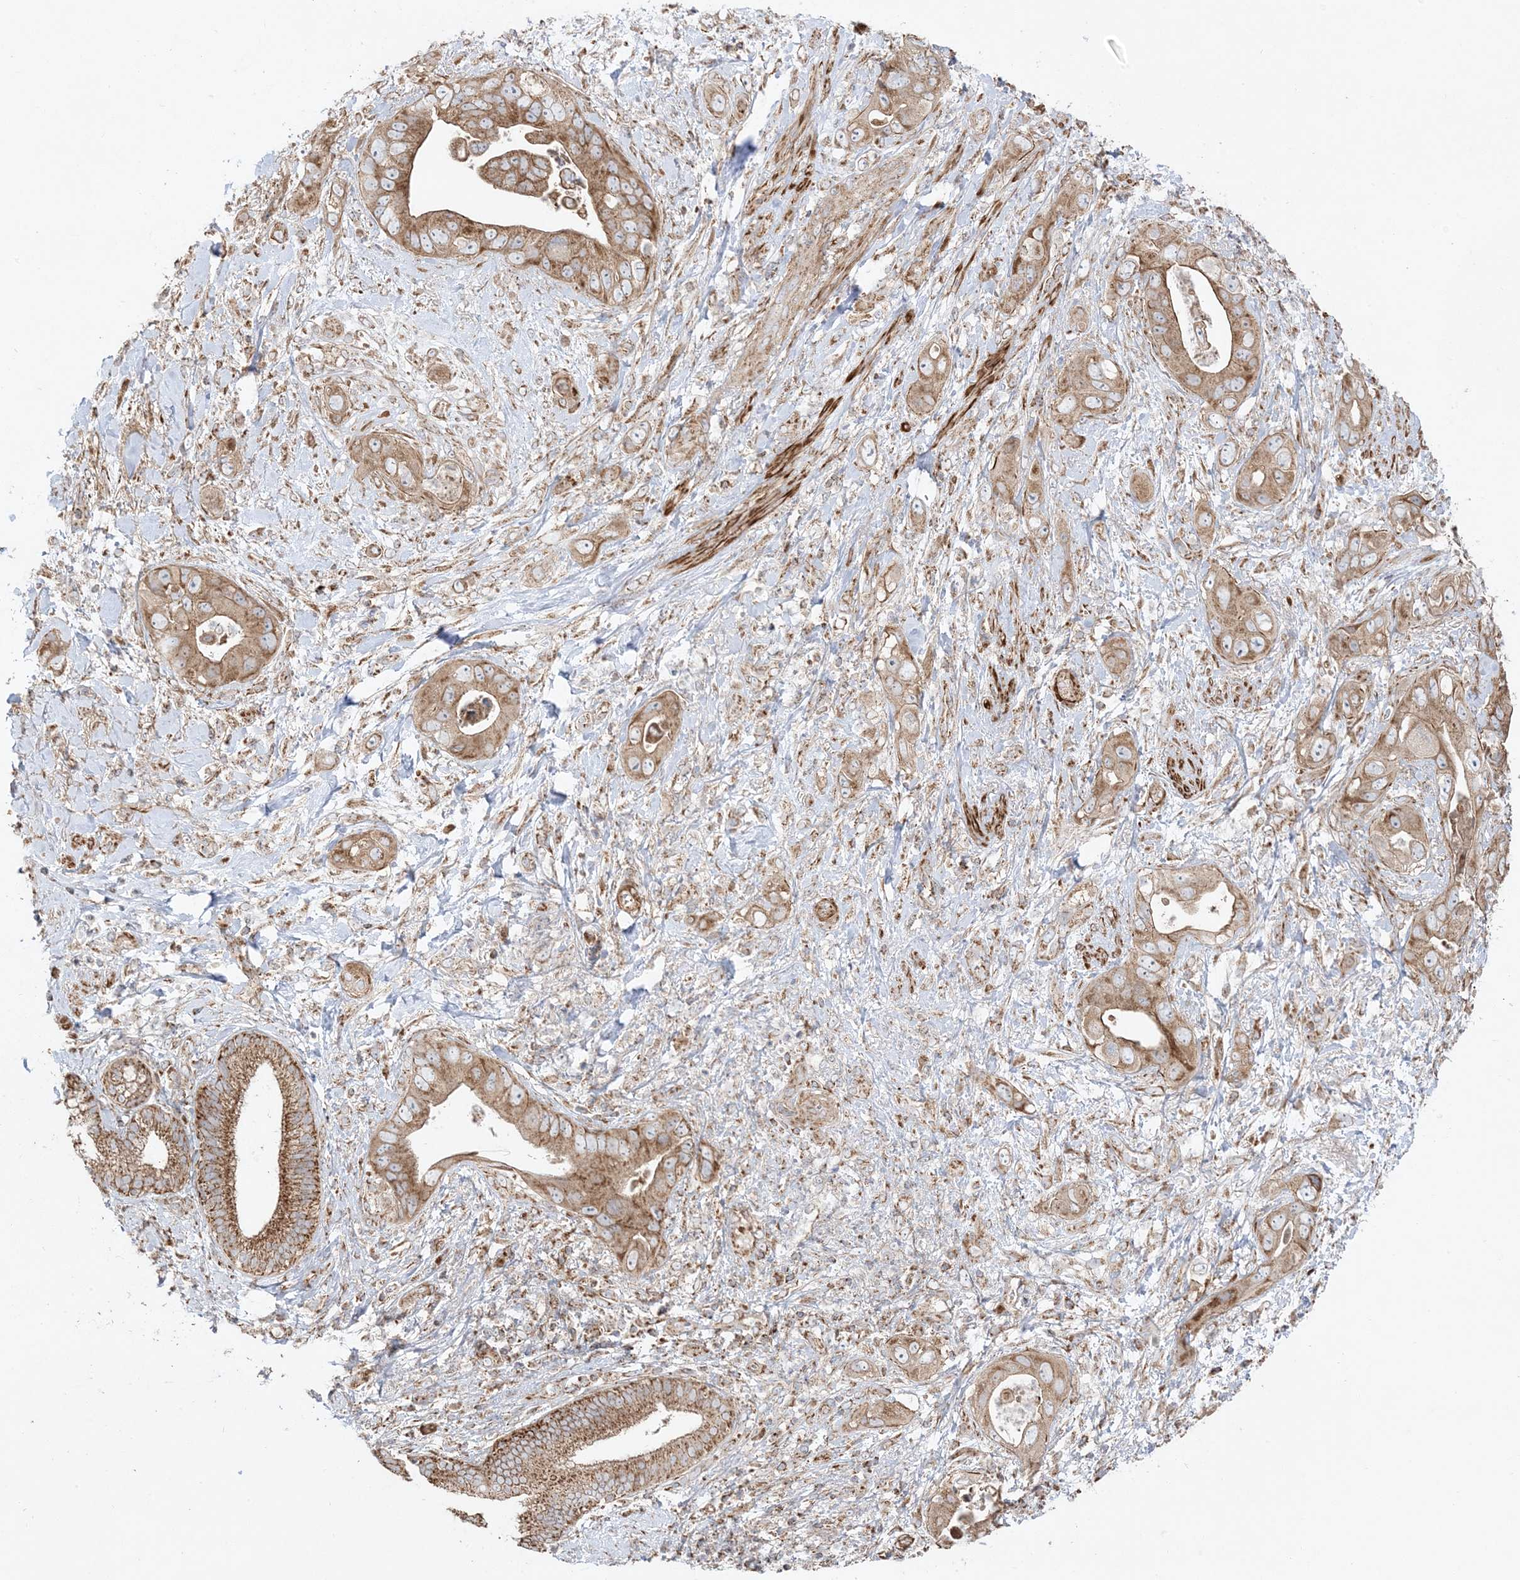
{"staining": {"intensity": "moderate", "quantity": ">75%", "location": "cytoplasmic/membranous"}, "tissue": "pancreatic cancer", "cell_type": "Tumor cells", "image_type": "cancer", "snomed": [{"axis": "morphology", "description": "Adenocarcinoma, NOS"}, {"axis": "topography", "description": "Pancreas"}], "caption": "Immunohistochemistry photomicrograph of neoplastic tissue: adenocarcinoma (pancreatic) stained using IHC exhibits medium levels of moderate protein expression localized specifically in the cytoplasmic/membranous of tumor cells, appearing as a cytoplasmic/membranous brown color.", "gene": "AARS2", "patient": {"sex": "female", "age": 78}}